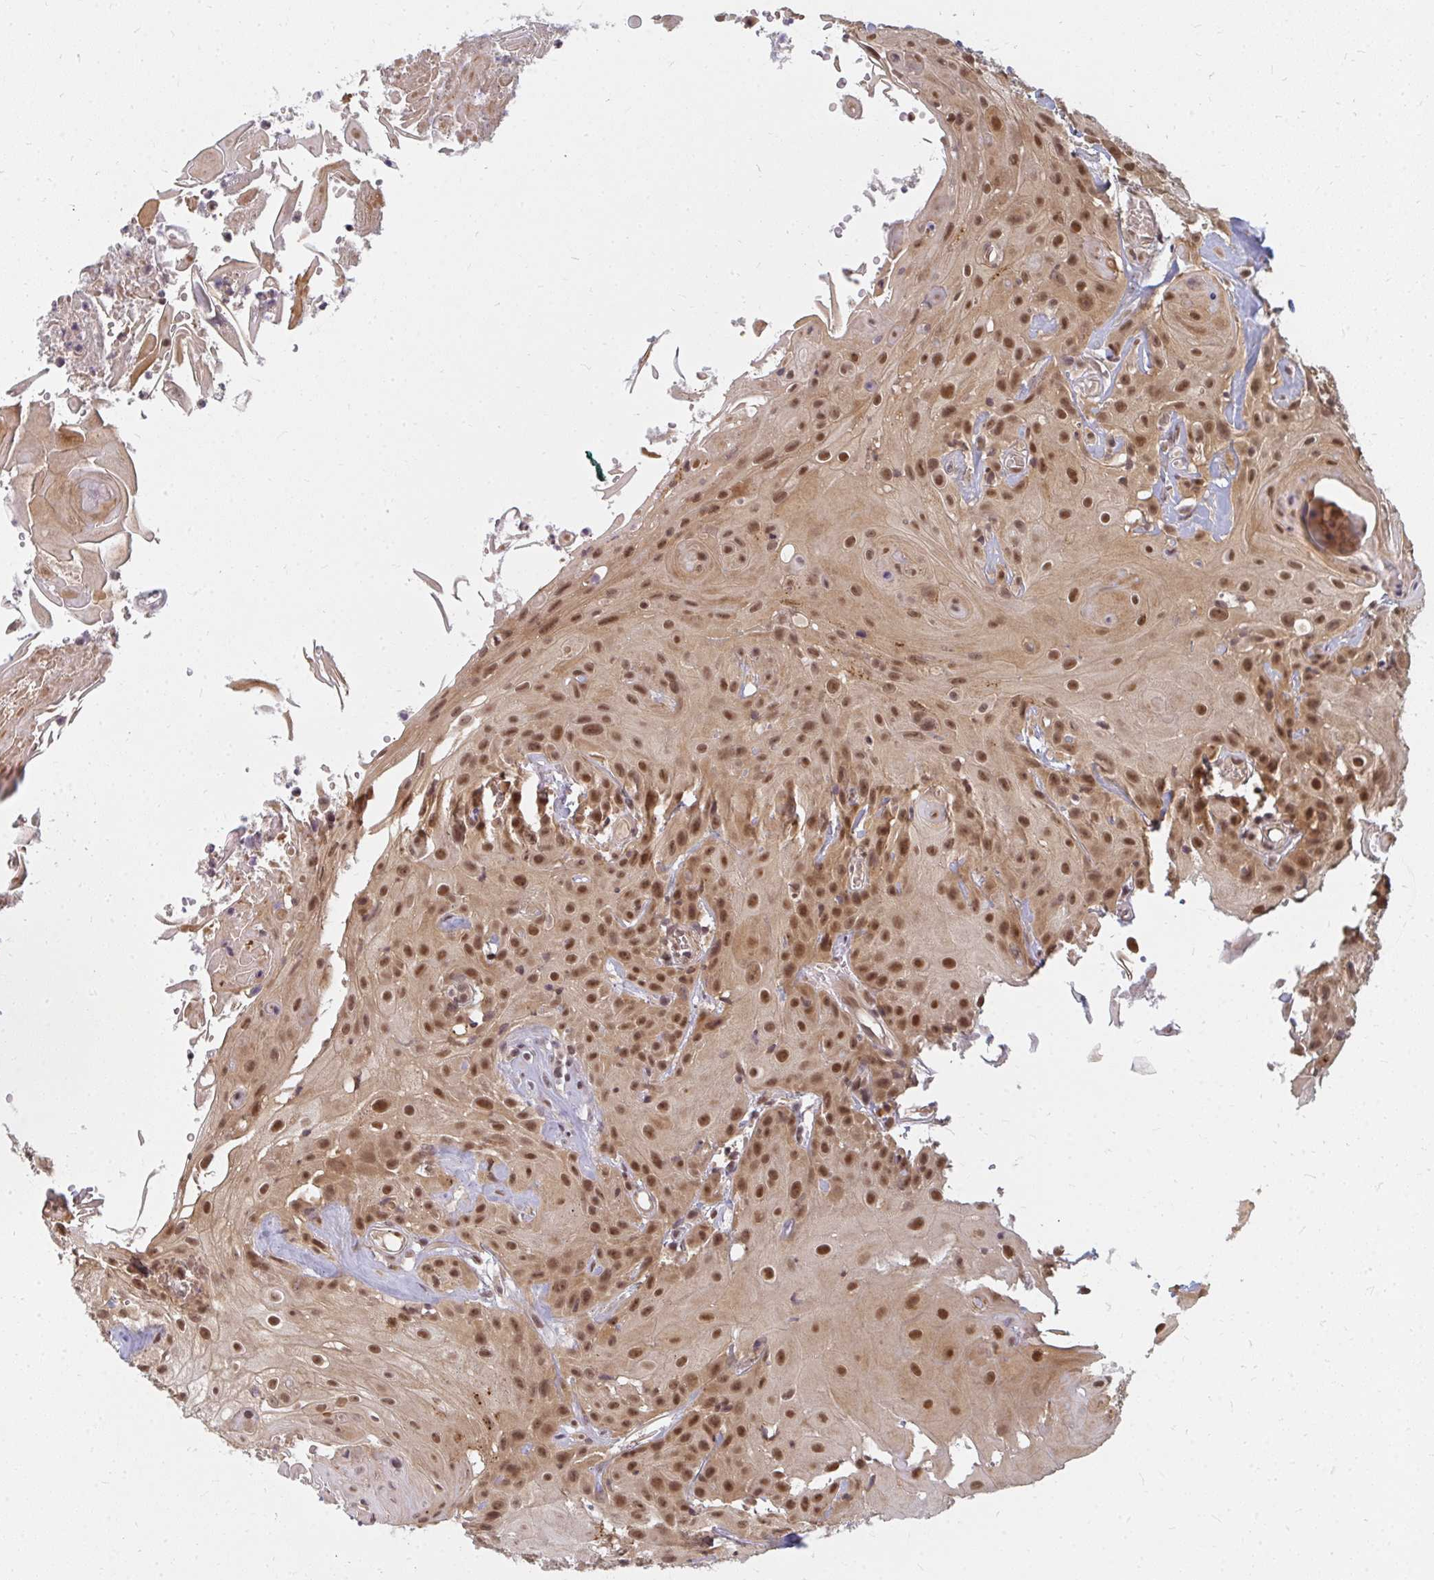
{"staining": {"intensity": "strong", "quantity": ">75%", "location": "nuclear"}, "tissue": "head and neck cancer", "cell_type": "Tumor cells", "image_type": "cancer", "snomed": [{"axis": "morphology", "description": "Squamous cell carcinoma, NOS"}, {"axis": "topography", "description": "Skin"}, {"axis": "topography", "description": "Head-Neck"}], "caption": "Head and neck squamous cell carcinoma stained with a protein marker exhibits strong staining in tumor cells.", "gene": "GTF3C6", "patient": {"sex": "male", "age": 80}}